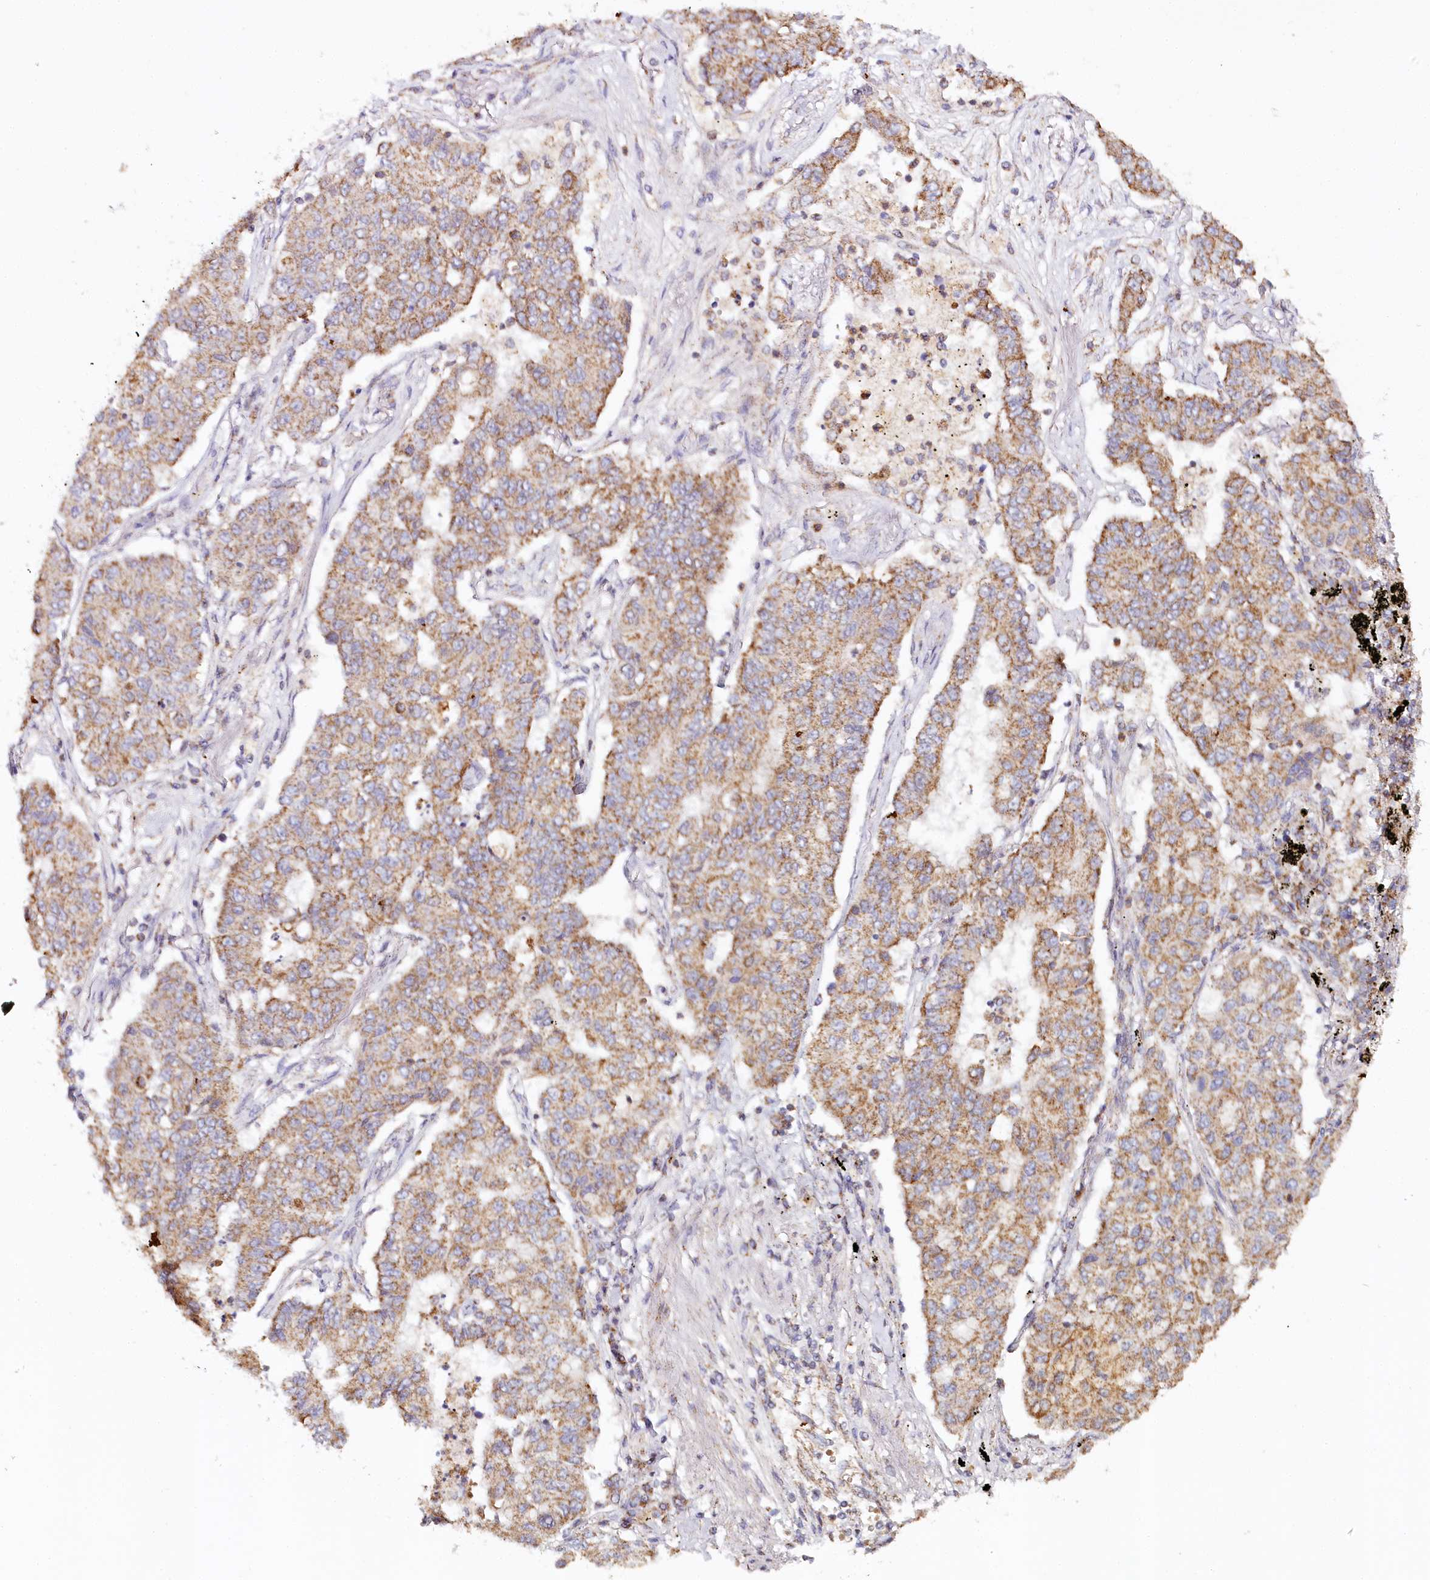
{"staining": {"intensity": "moderate", "quantity": ">75%", "location": "cytoplasmic/membranous"}, "tissue": "lung cancer", "cell_type": "Tumor cells", "image_type": "cancer", "snomed": [{"axis": "morphology", "description": "Squamous cell carcinoma, NOS"}, {"axis": "topography", "description": "Lung"}], "caption": "A brown stain labels moderate cytoplasmic/membranous staining of a protein in lung cancer tumor cells.", "gene": "MMP25", "patient": {"sex": "male", "age": 74}}